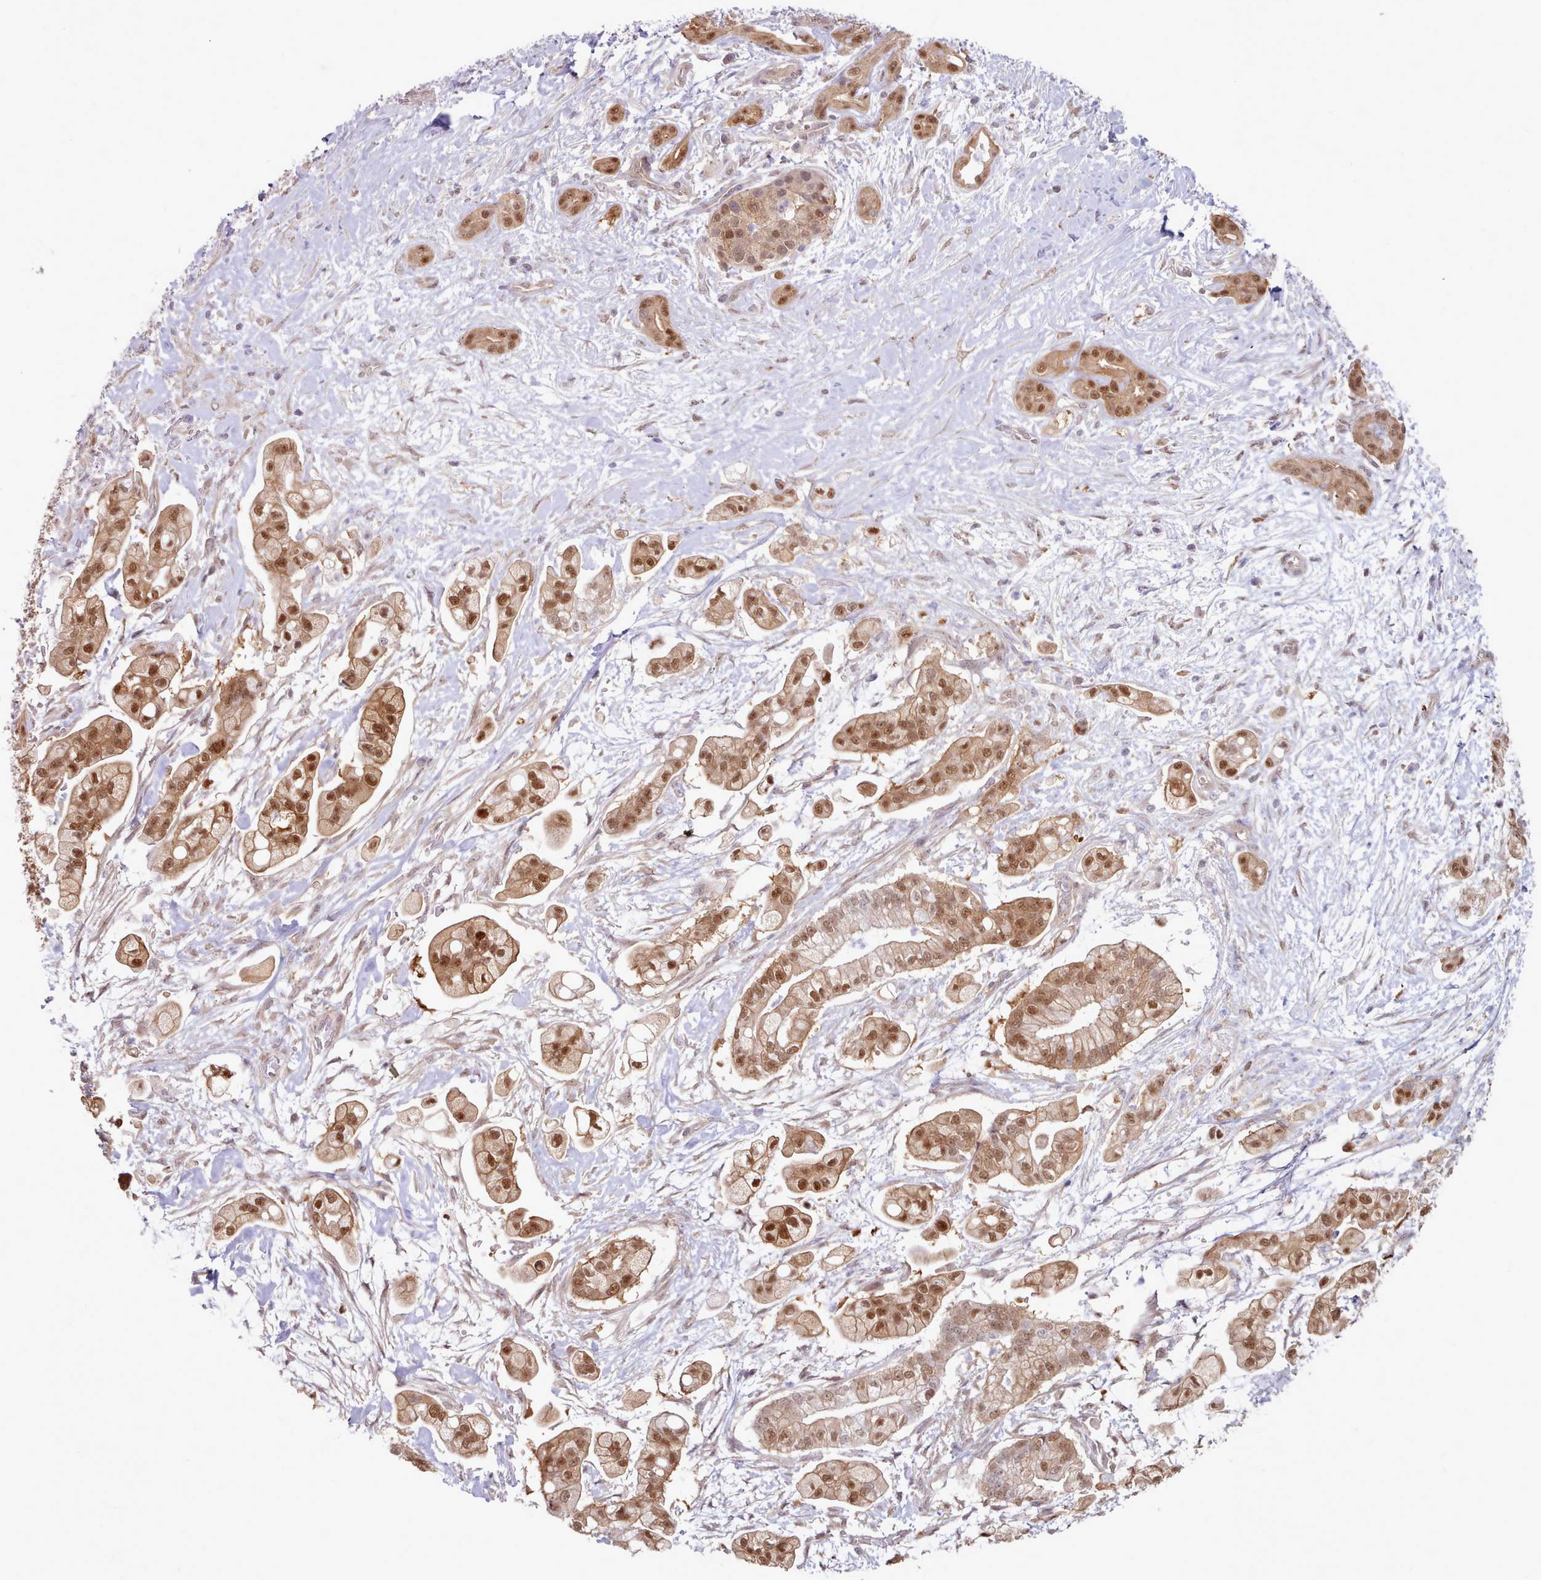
{"staining": {"intensity": "moderate", "quantity": ">75%", "location": "cytoplasmic/membranous,nuclear"}, "tissue": "pancreatic cancer", "cell_type": "Tumor cells", "image_type": "cancer", "snomed": [{"axis": "morphology", "description": "Adenocarcinoma, NOS"}, {"axis": "topography", "description": "Pancreas"}], "caption": "Immunohistochemistry of pancreatic adenocarcinoma demonstrates medium levels of moderate cytoplasmic/membranous and nuclear positivity in about >75% of tumor cells. (brown staining indicates protein expression, while blue staining denotes nuclei).", "gene": "CES3", "patient": {"sex": "female", "age": 69}}